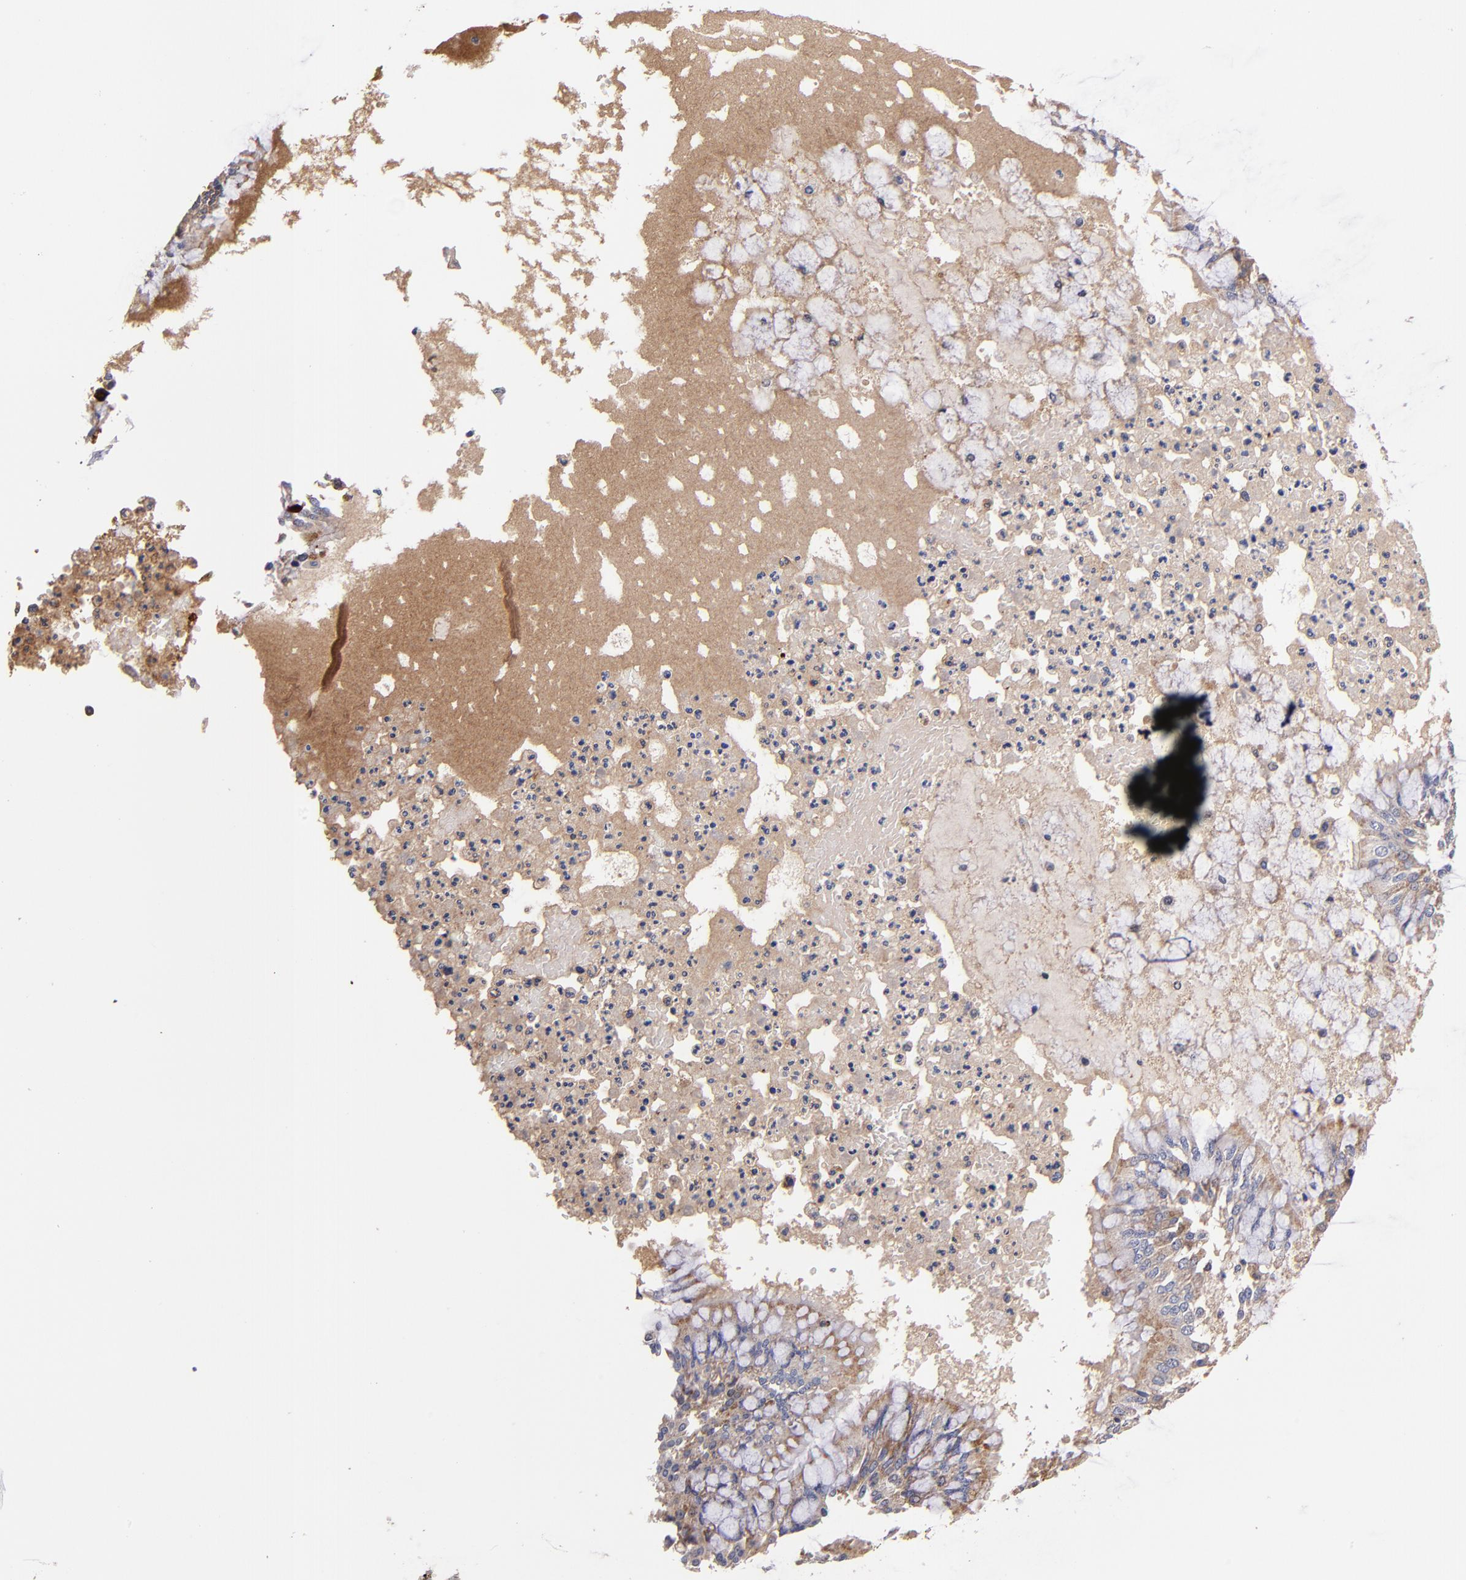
{"staining": {"intensity": "weak", "quantity": "25%-75%", "location": "cytoplasmic/membranous"}, "tissue": "bronchus", "cell_type": "Respiratory epithelial cells", "image_type": "normal", "snomed": [{"axis": "morphology", "description": "Normal tissue, NOS"}, {"axis": "topography", "description": "Cartilage tissue"}, {"axis": "topography", "description": "Bronchus"}, {"axis": "topography", "description": "Lung"}], "caption": "DAB immunohistochemical staining of normal bronchus displays weak cytoplasmic/membranous protein positivity in approximately 25%-75% of respiratory epithelial cells.", "gene": "DIABLO", "patient": {"sex": "female", "age": 49}}